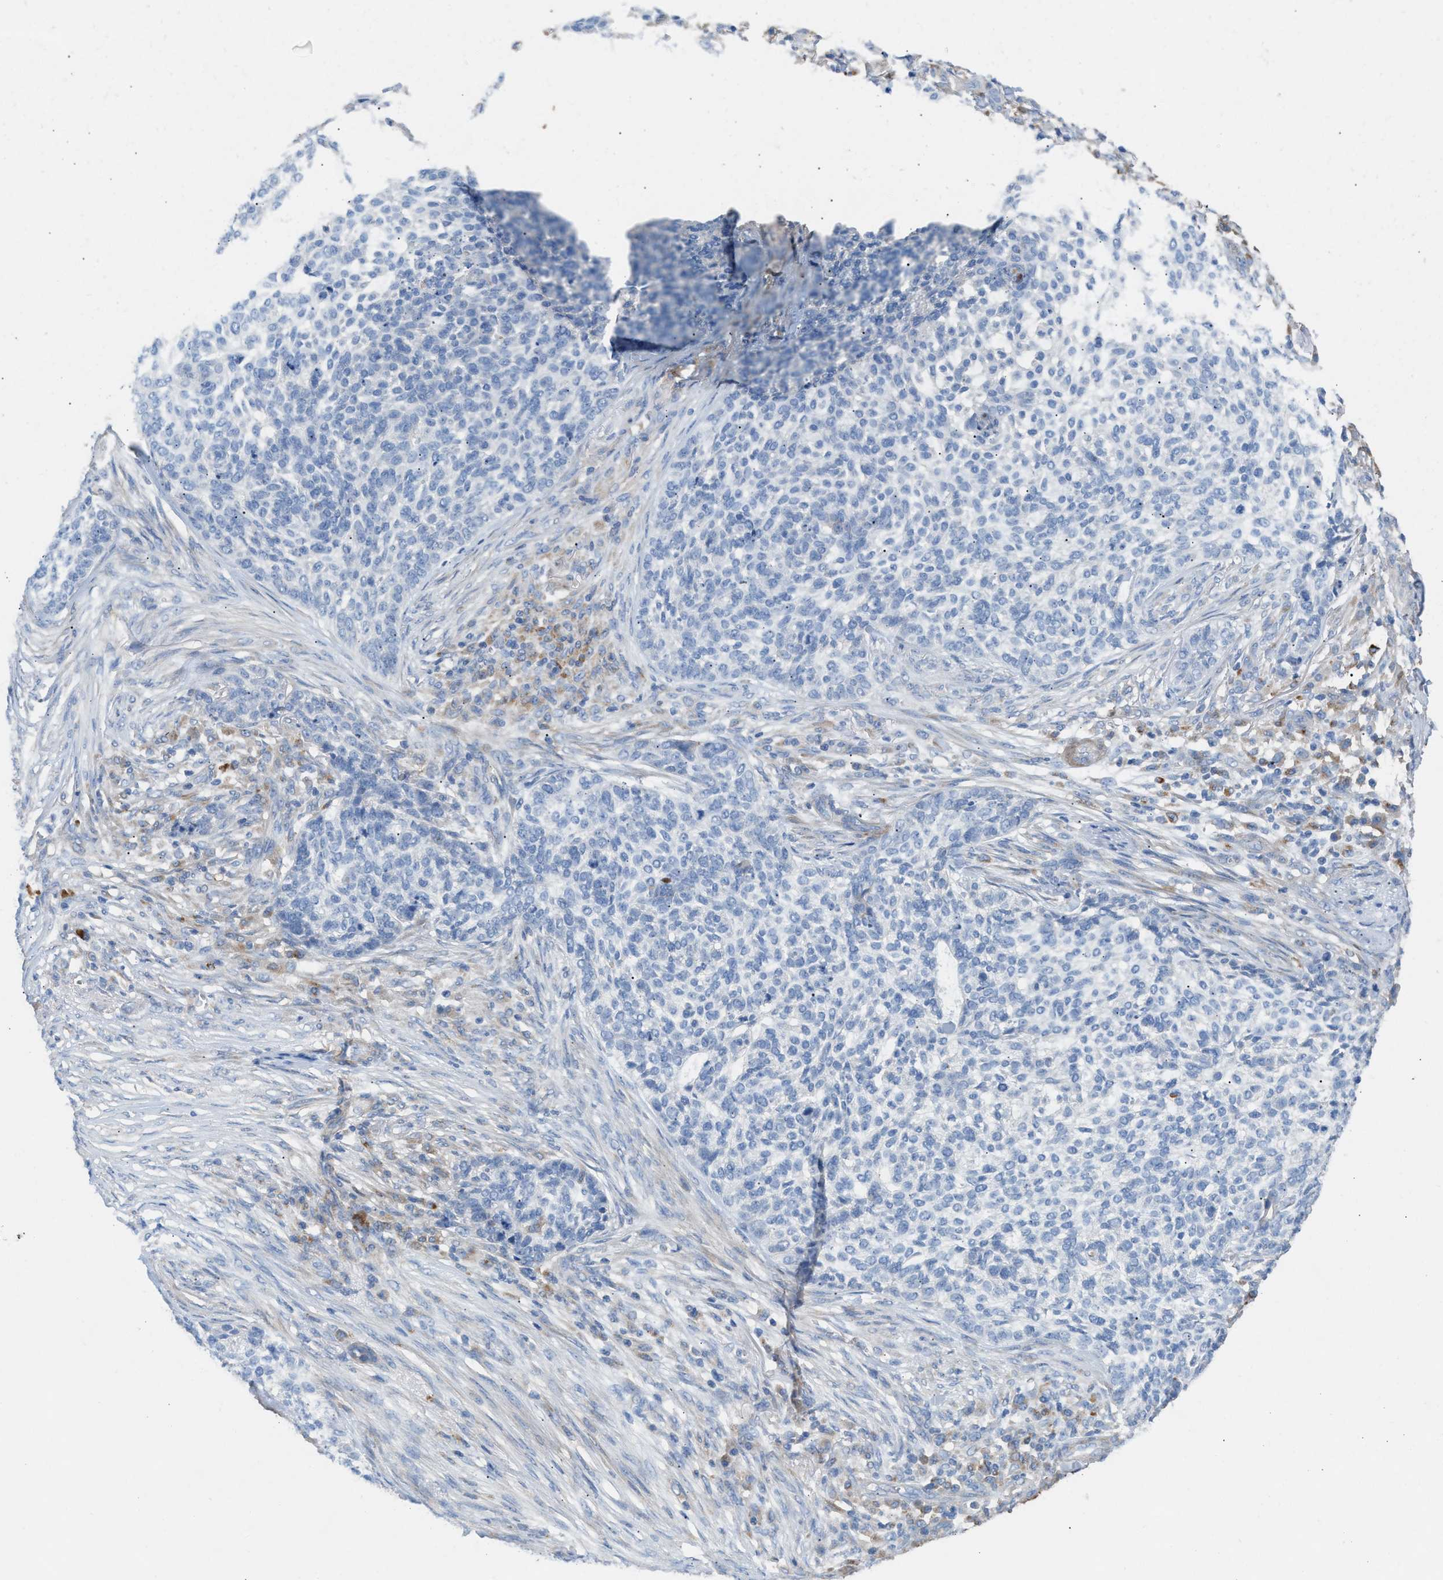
{"staining": {"intensity": "negative", "quantity": "none", "location": "none"}, "tissue": "skin cancer", "cell_type": "Tumor cells", "image_type": "cancer", "snomed": [{"axis": "morphology", "description": "Basal cell carcinoma"}, {"axis": "topography", "description": "Skin"}], "caption": "DAB (3,3'-diaminobenzidine) immunohistochemical staining of basal cell carcinoma (skin) reveals no significant positivity in tumor cells.", "gene": "AOAH", "patient": {"sex": "female", "age": 64}}